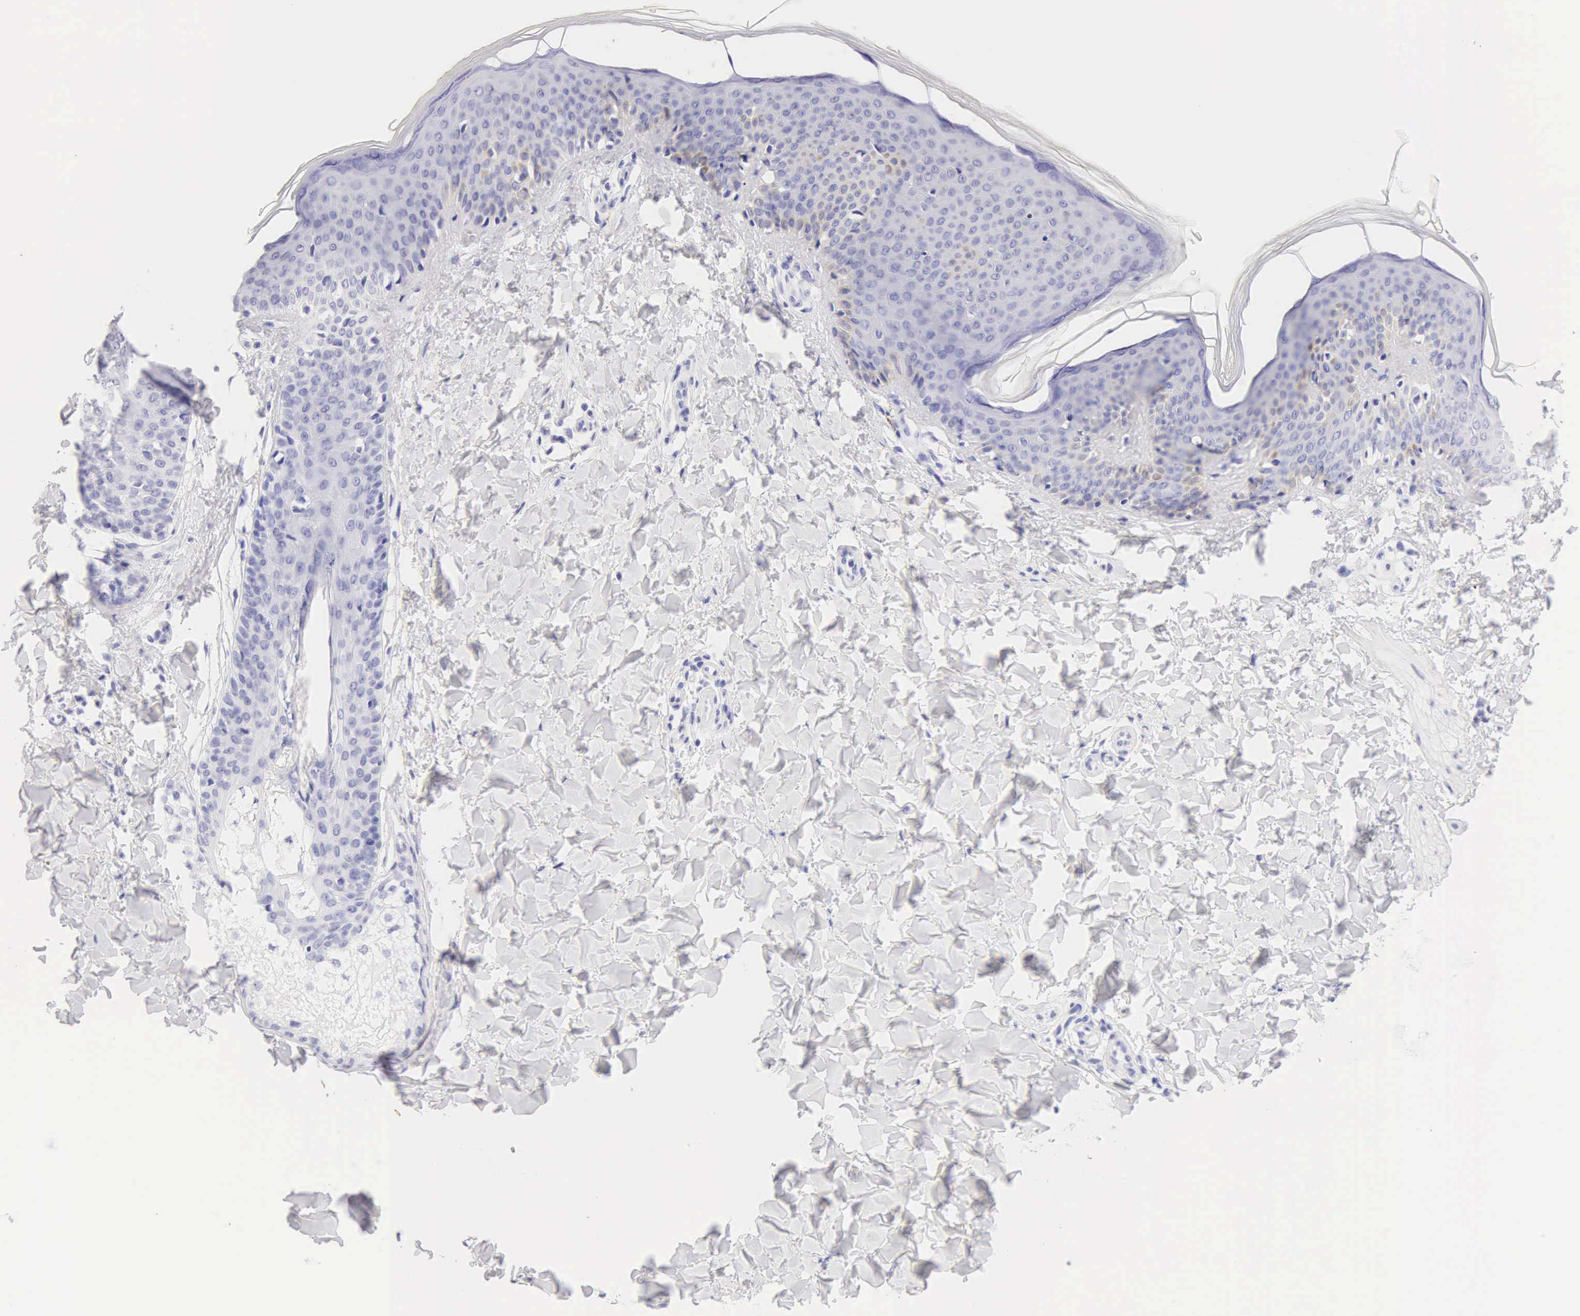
{"staining": {"intensity": "negative", "quantity": "none", "location": "none"}, "tissue": "skin", "cell_type": "Fibroblasts", "image_type": "normal", "snomed": [{"axis": "morphology", "description": "Normal tissue, NOS"}, {"axis": "topography", "description": "Skin"}], "caption": "High power microscopy image of an immunohistochemistry photomicrograph of unremarkable skin, revealing no significant expression in fibroblasts. (IHC, brightfield microscopy, high magnification).", "gene": "CDKN2A", "patient": {"sex": "female", "age": 17}}